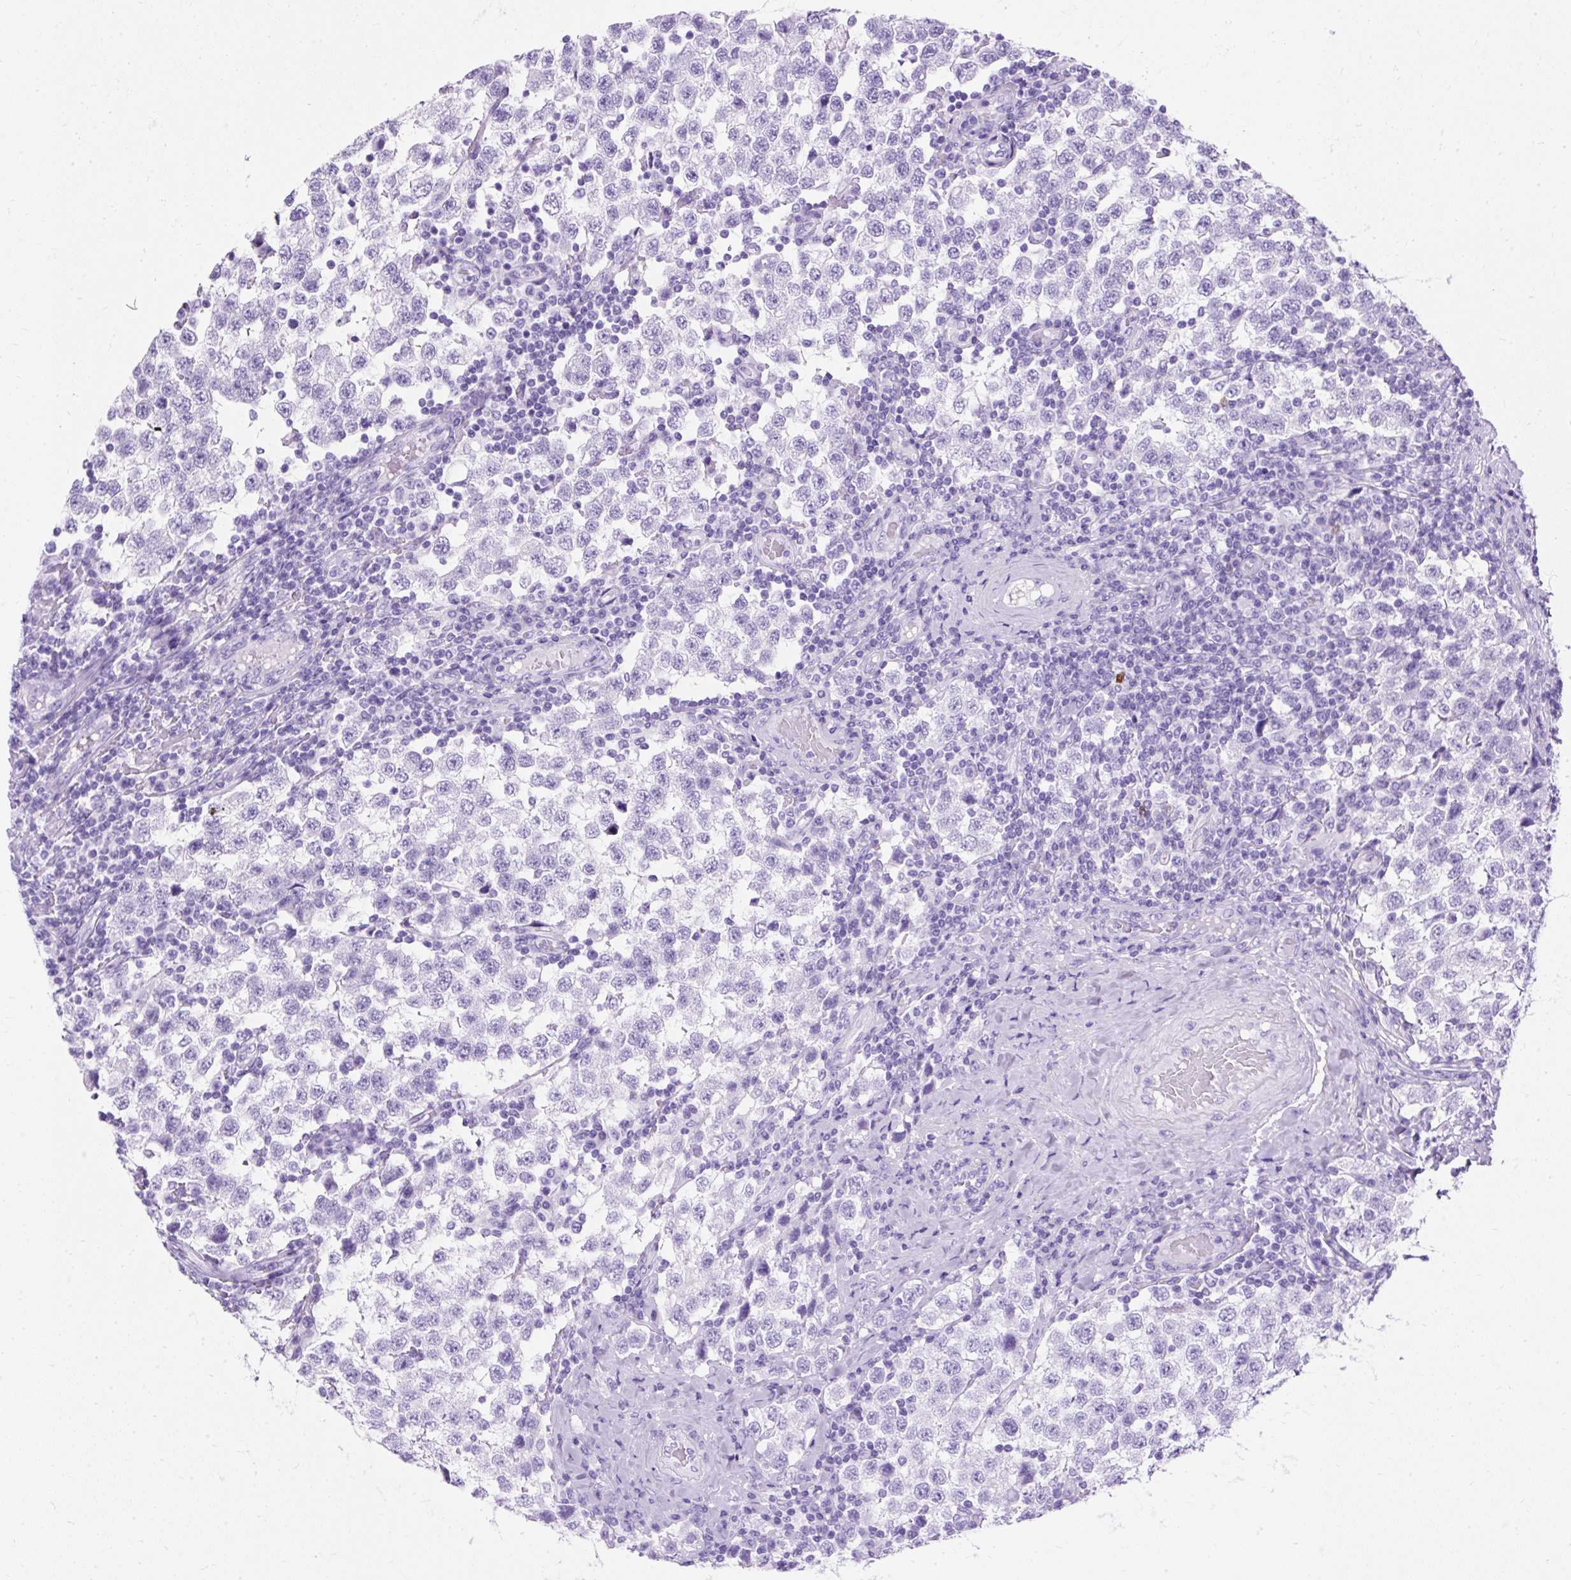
{"staining": {"intensity": "negative", "quantity": "none", "location": "none"}, "tissue": "testis cancer", "cell_type": "Tumor cells", "image_type": "cancer", "snomed": [{"axis": "morphology", "description": "Seminoma, NOS"}, {"axis": "topography", "description": "Testis"}], "caption": "Immunohistochemistry photomicrograph of testis cancer stained for a protein (brown), which demonstrates no positivity in tumor cells.", "gene": "PVALB", "patient": {"sex": "male", "age": 34}}